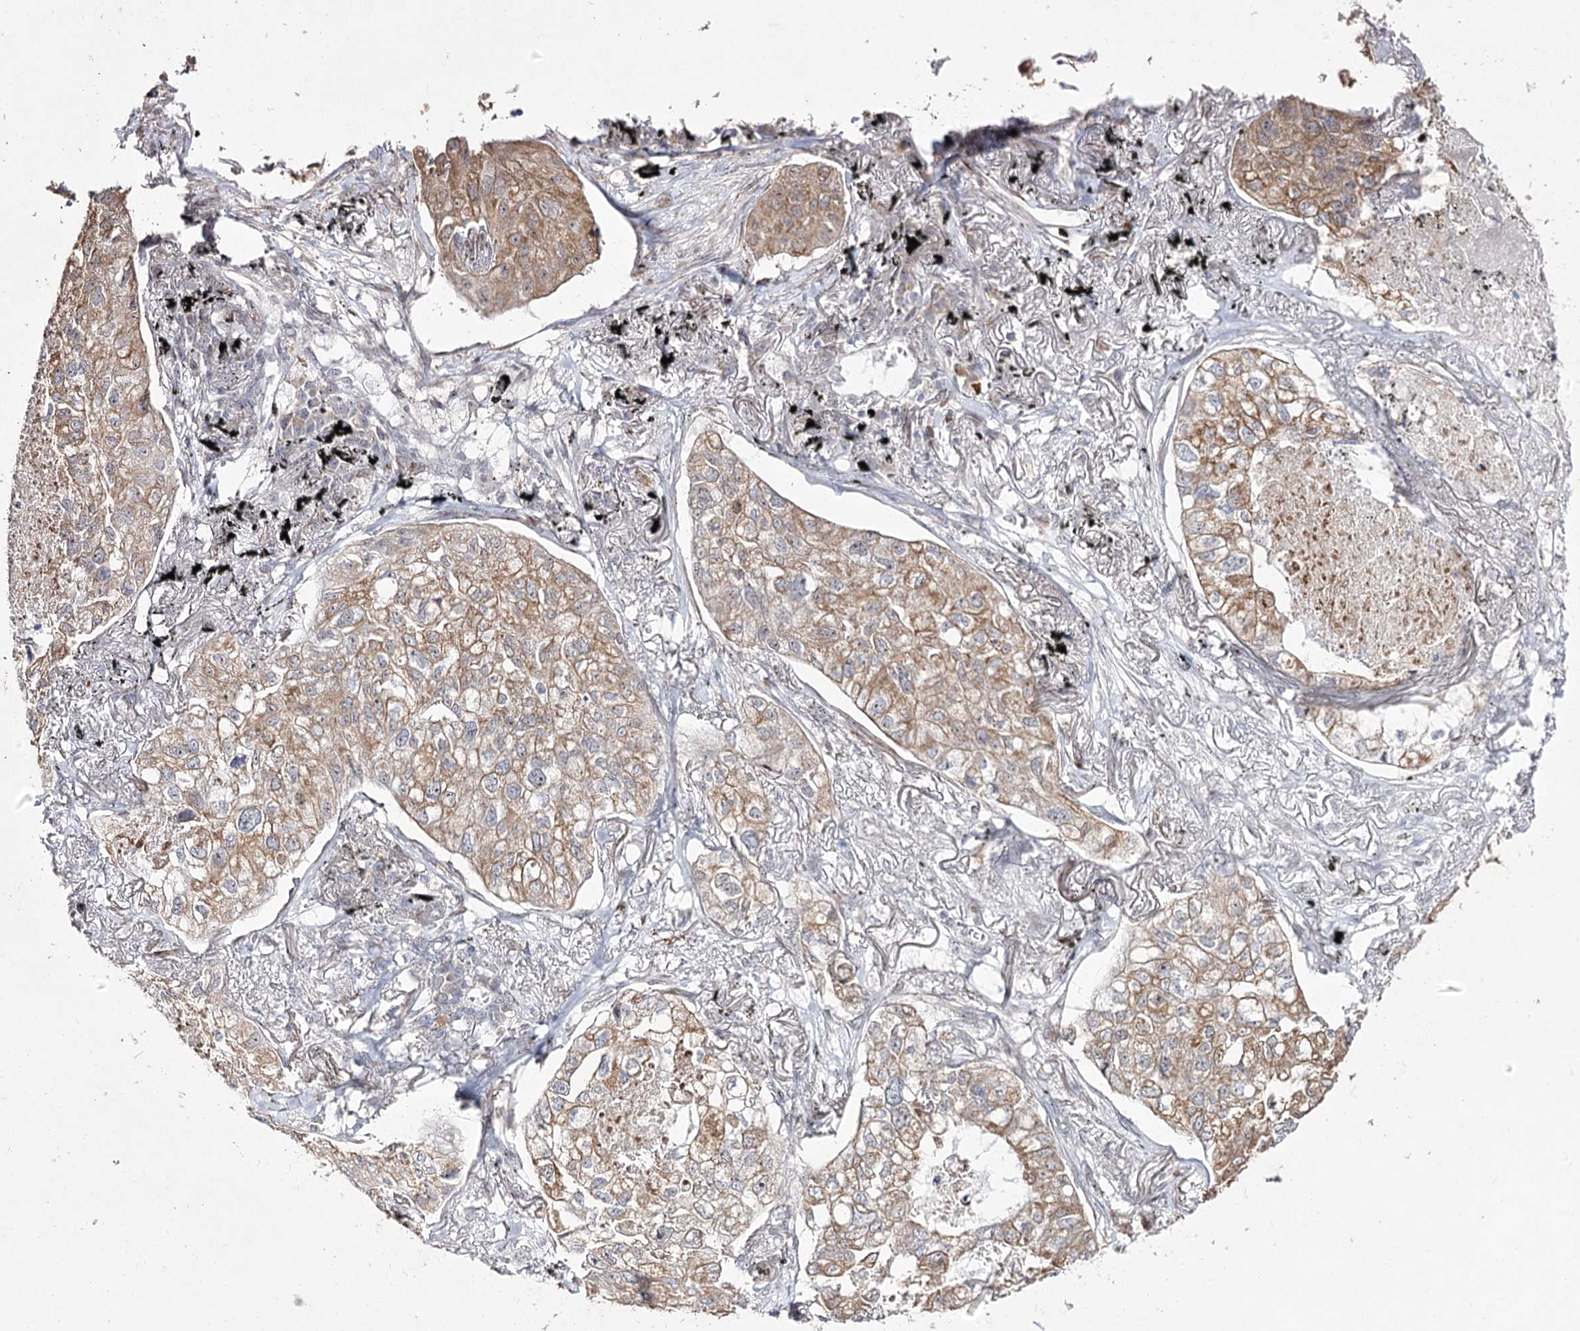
{"staining": {"intensity": "moderate", "quantity": ">75%", "location": "cytoplasmic/membranous"}, "tissue": "lung cancer", "cell_type": "Tumor cells", "image_type": "cancer", "snomed": [{"axis": "morphology", "description": "Adenocarcinoma, NOS"}, {"axis": "topography", "description": "Lung"}], "caption": "An IHC histopathology image of neoplastic tissue is shown. Protein staining in brown labels moderate cytoplasmic/membranous positivity in adenocarcinoma (lung) within tumor cells. (IHC, brightfield microscopy, high magnification).", "gene": "DDX50", "patient": {"sex": "male", "age": 65}}